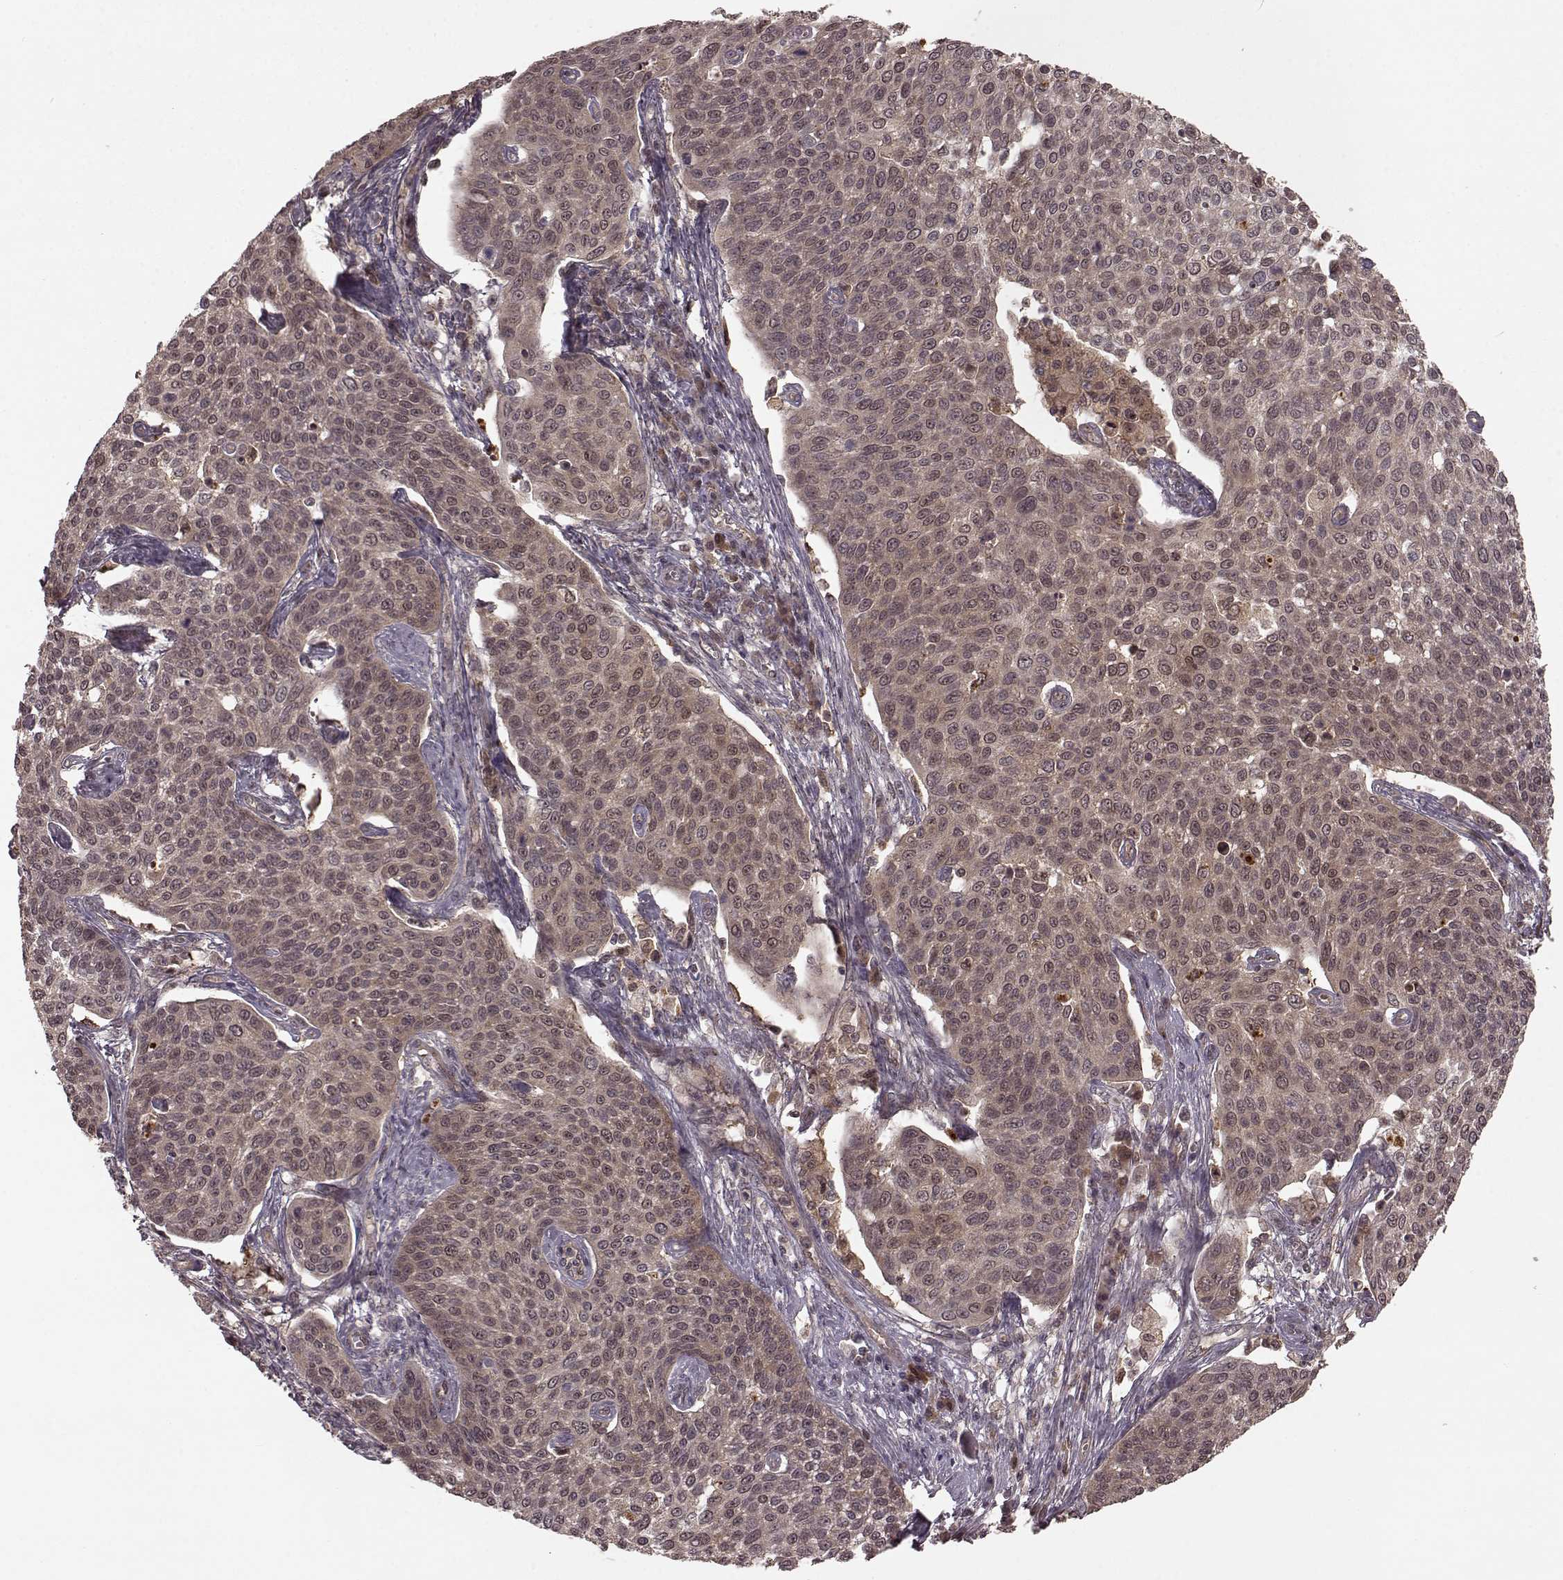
{"staining": {"intensity": "weak", "quantity": ">75%", "location": "cytoplasmic/membranous"}, "tissue": "cervical cancer", "cell_type": "Tumor cells", "image_type": "cancer", "snomed": [{"axis": "morphology", "description": "Squamous cell carcinoma, NOS"}, {"axis": "topography", "description": "Cervix"}], "caption": "Brown immunohistochemical staining in human squamous cell carcinoma (cervical) shows weak cytoplasmic/membranous expression in approximately >75% of tumor cells.", "gene": "GSS", "patient": {"sex": "female", "age": 34}}